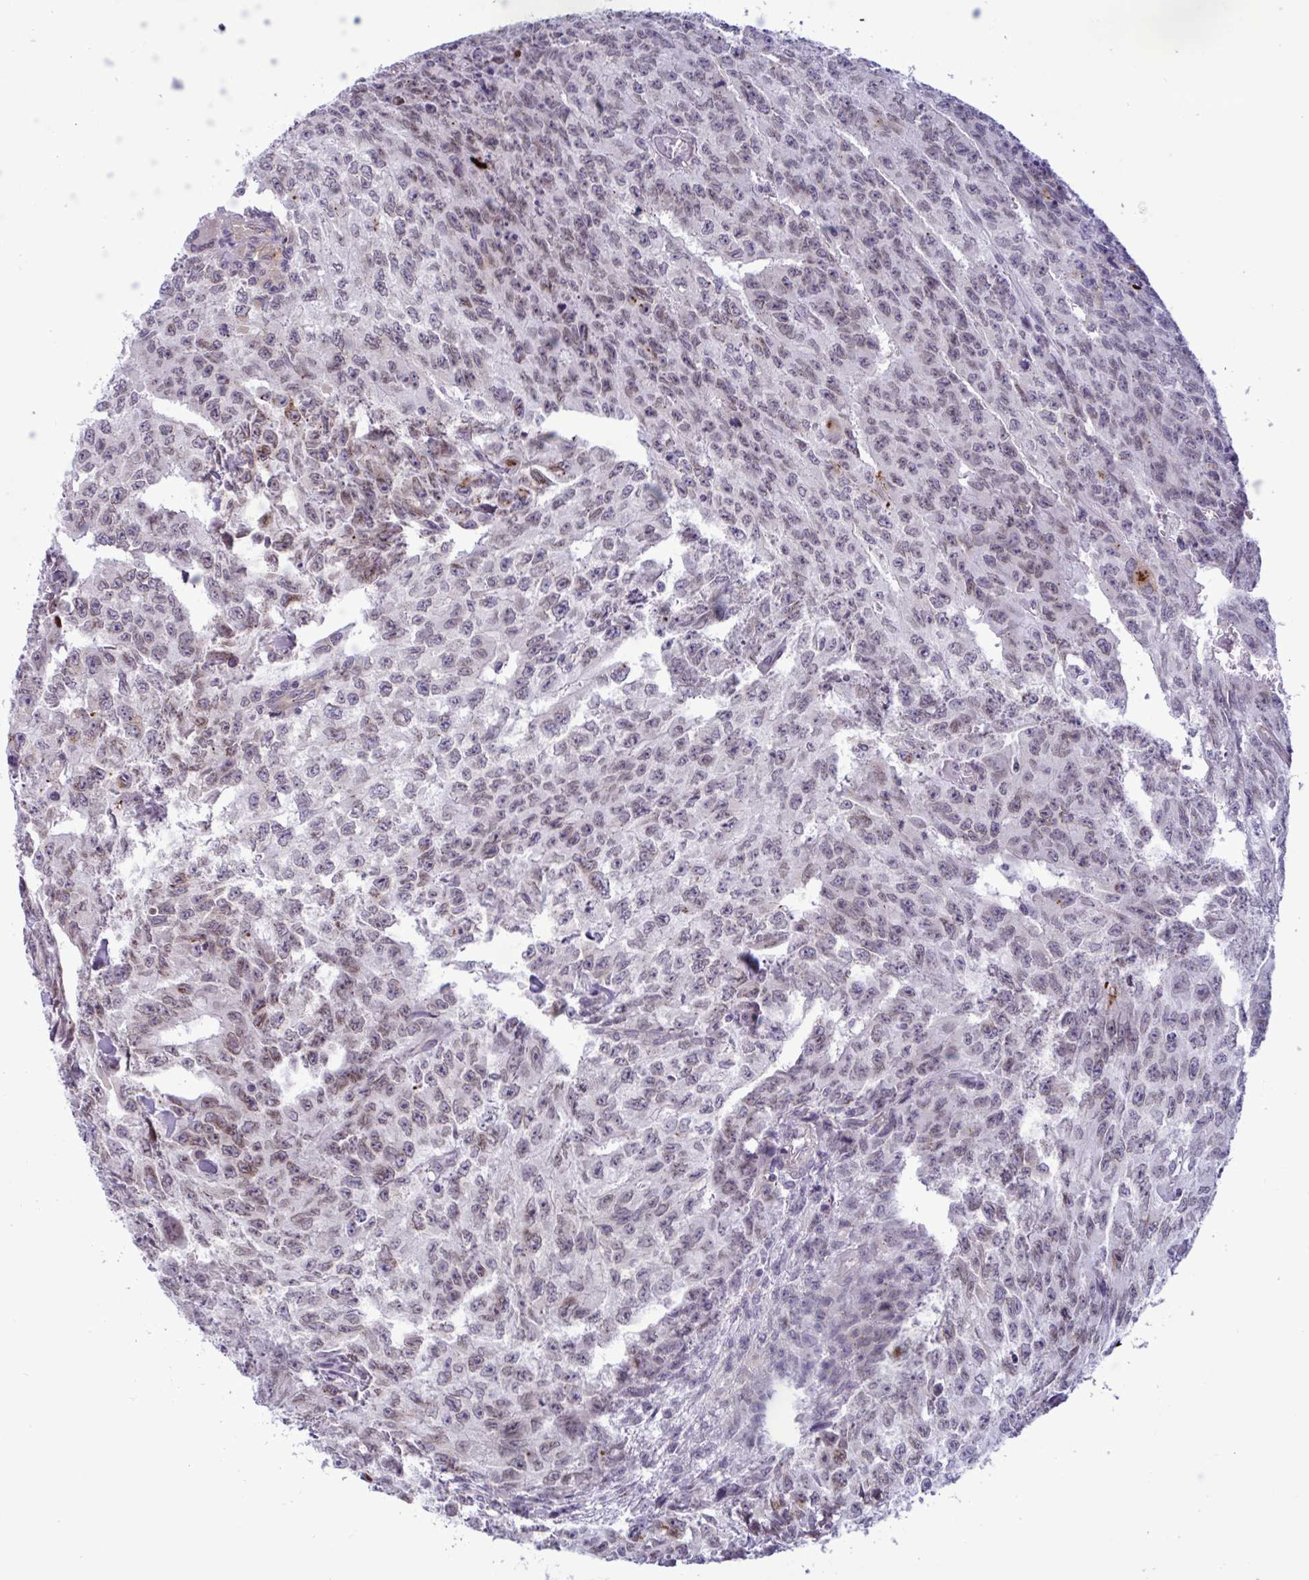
{"staining": {"intensity": "weak", "quantity": ">75%", "location": "nuclear"}, "tissue": "testis cancer", "cell_type": "Tumor cells", "image_type": "cancer", "snomed": [{"axis": "morphology", "description": "Carcinoma, Embryonal, NOS"}, {"axis": "morphology", "description": "Teratoma, malignant, NOS"}, {"axis": "topography", "description": "Testis"}], "caption": "Immunohistochemical staining of testis cancer (embryonal carcinoma) shows low levels of weak nuclear positivity in about >75% of tumor cells. The protein is stained brown, and the nuclei are stained in blue (DAB IHC with brightfield microscopy, high magnification).", "gene": "DOCK11", "patient": {"sex": "male", "age": 24}}